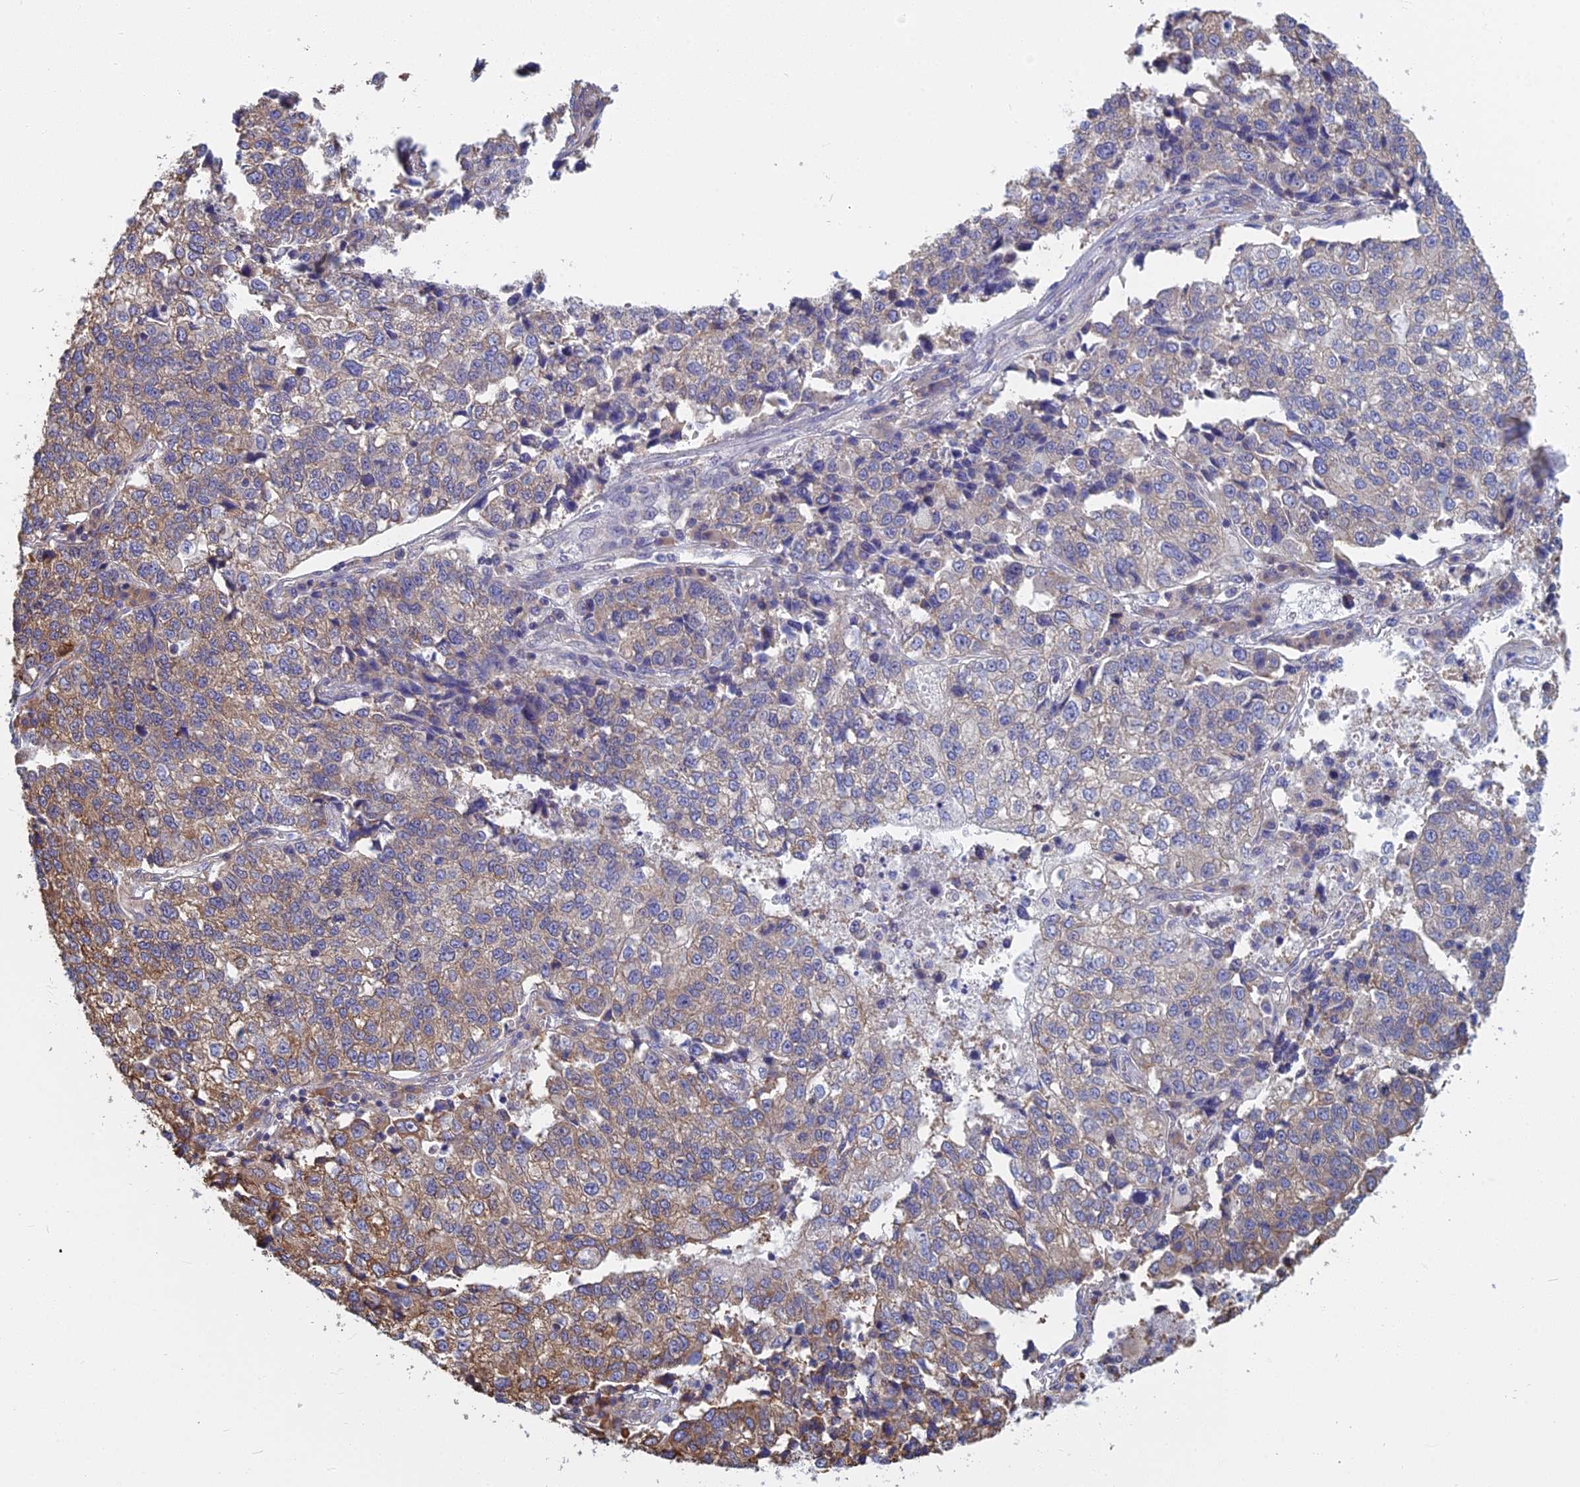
{"staining": {"intensity": "moderate", "quantity": "25%-75%", "location": "cytoplasmic/membranous"}, "tissue": "lung cancer", "cell_type": "Tumor cells", "image_type": "cancer", "snomed": [{"axis": "morphology", "description": "Adenocarcinoma, NOS"}, {"axis": "topography", "description": "Lung"}], "caption": "IHC (DAB) staining of lung adenocarcinoma exhibits moderate cytoplasmic/membranous protein staining in about 25%-75% of tumor cells.", "gene": "KIAA1143", "patient": {"sex": "male", "age": 49}}